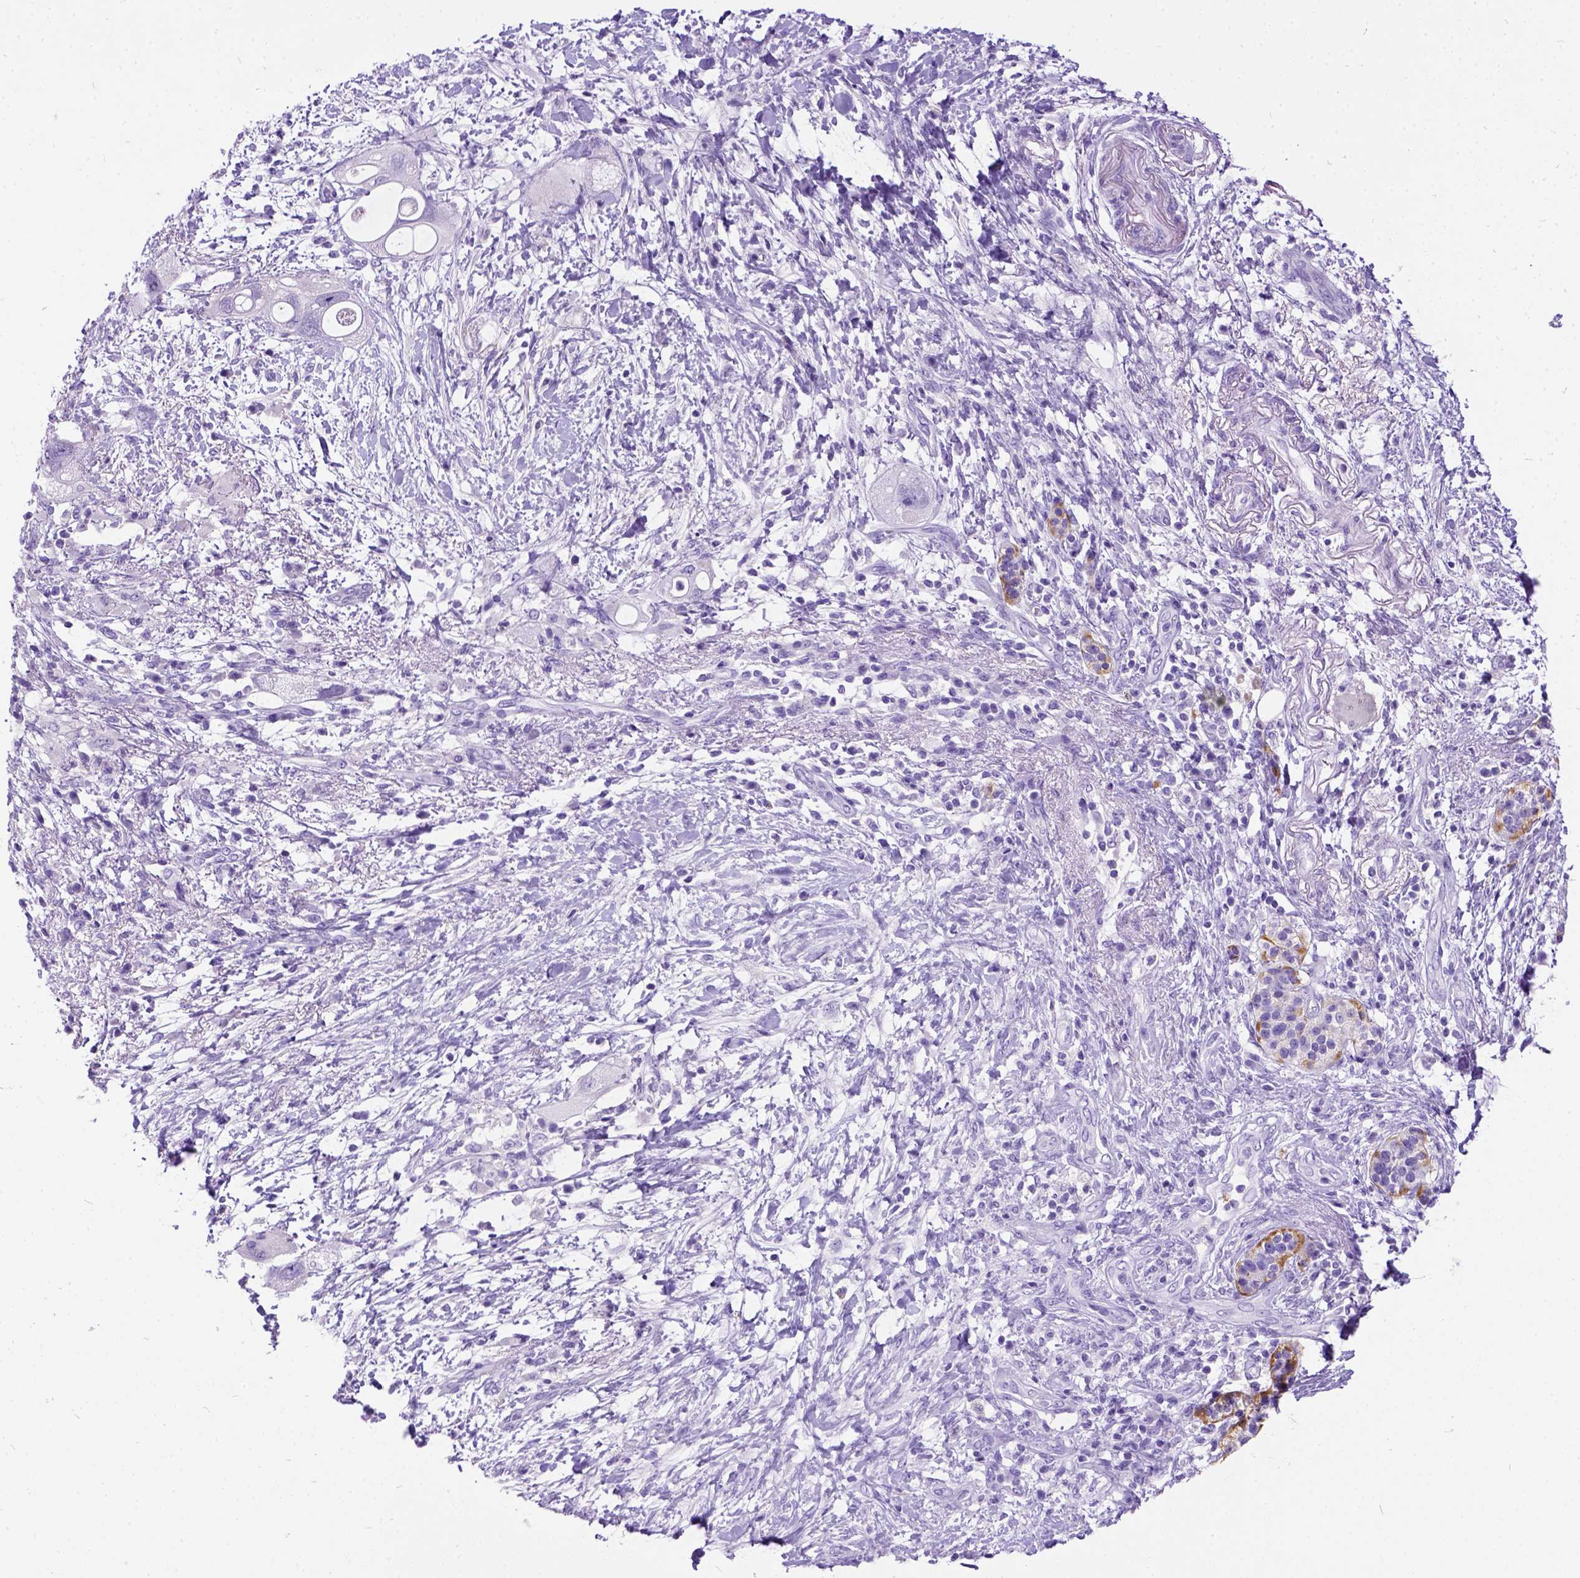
{"staining": {"intensity": "negative", "quantity": "none", "location": "none"}, "tissue": "pancreatic cancer", "cell_type": "Tumor cells", "image_type": "cancer", "snomed": [{"axis": "morphology", "description": "Adenocarcinoma, NOS"}, {"axis": "topography", "description": "Pancreas"}], "caption": "Protein analysis of pancreatic cancer exhibits no significant expression in tumor cells. The staining is performed using DAB (3,3'-diaminobenzidine) brown chromogen with nuclei counter-stained in using hematoxylin.", "gene": "PRG2", "patient": {"sex": "female", "age": 72}}